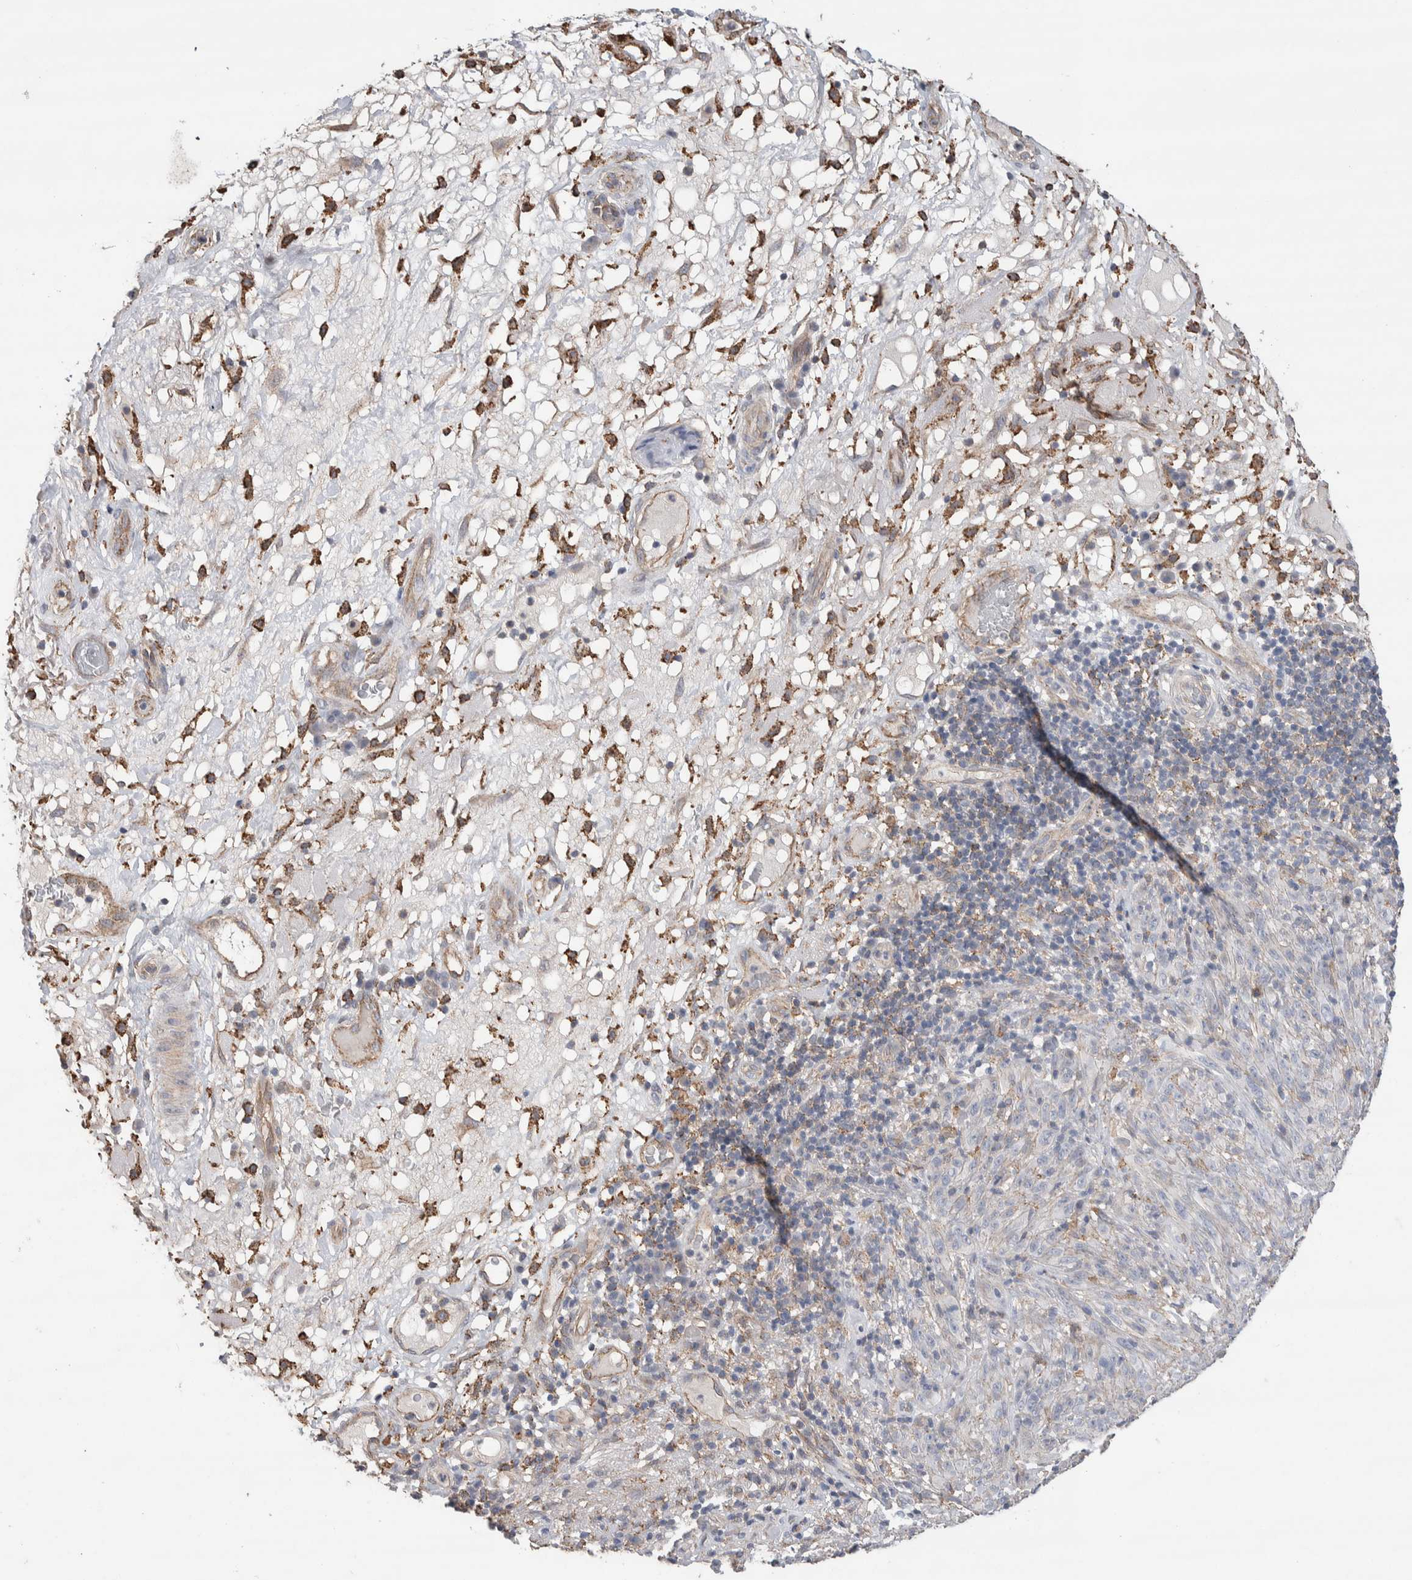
{"staining": {"intensity": "weak", "quantity": "<25%", "location": "cytoplasmic/membranous"}, "tissue": "melanoma", "cell_type": "Tumor cells", "image_type": "cancer", "snomed": [{"axis": "morphology", "description": "Malignant melanoma, NOS"}, {"axis": "topography", "description": "Skin of head"}], "caption": "Immunohistochemistry of human malignant melanoma reveals no staining in tumor cells. Nuclei are stained in blue.", "gene": "GCNA", "patient": {"sex": "male", "age": 96}}